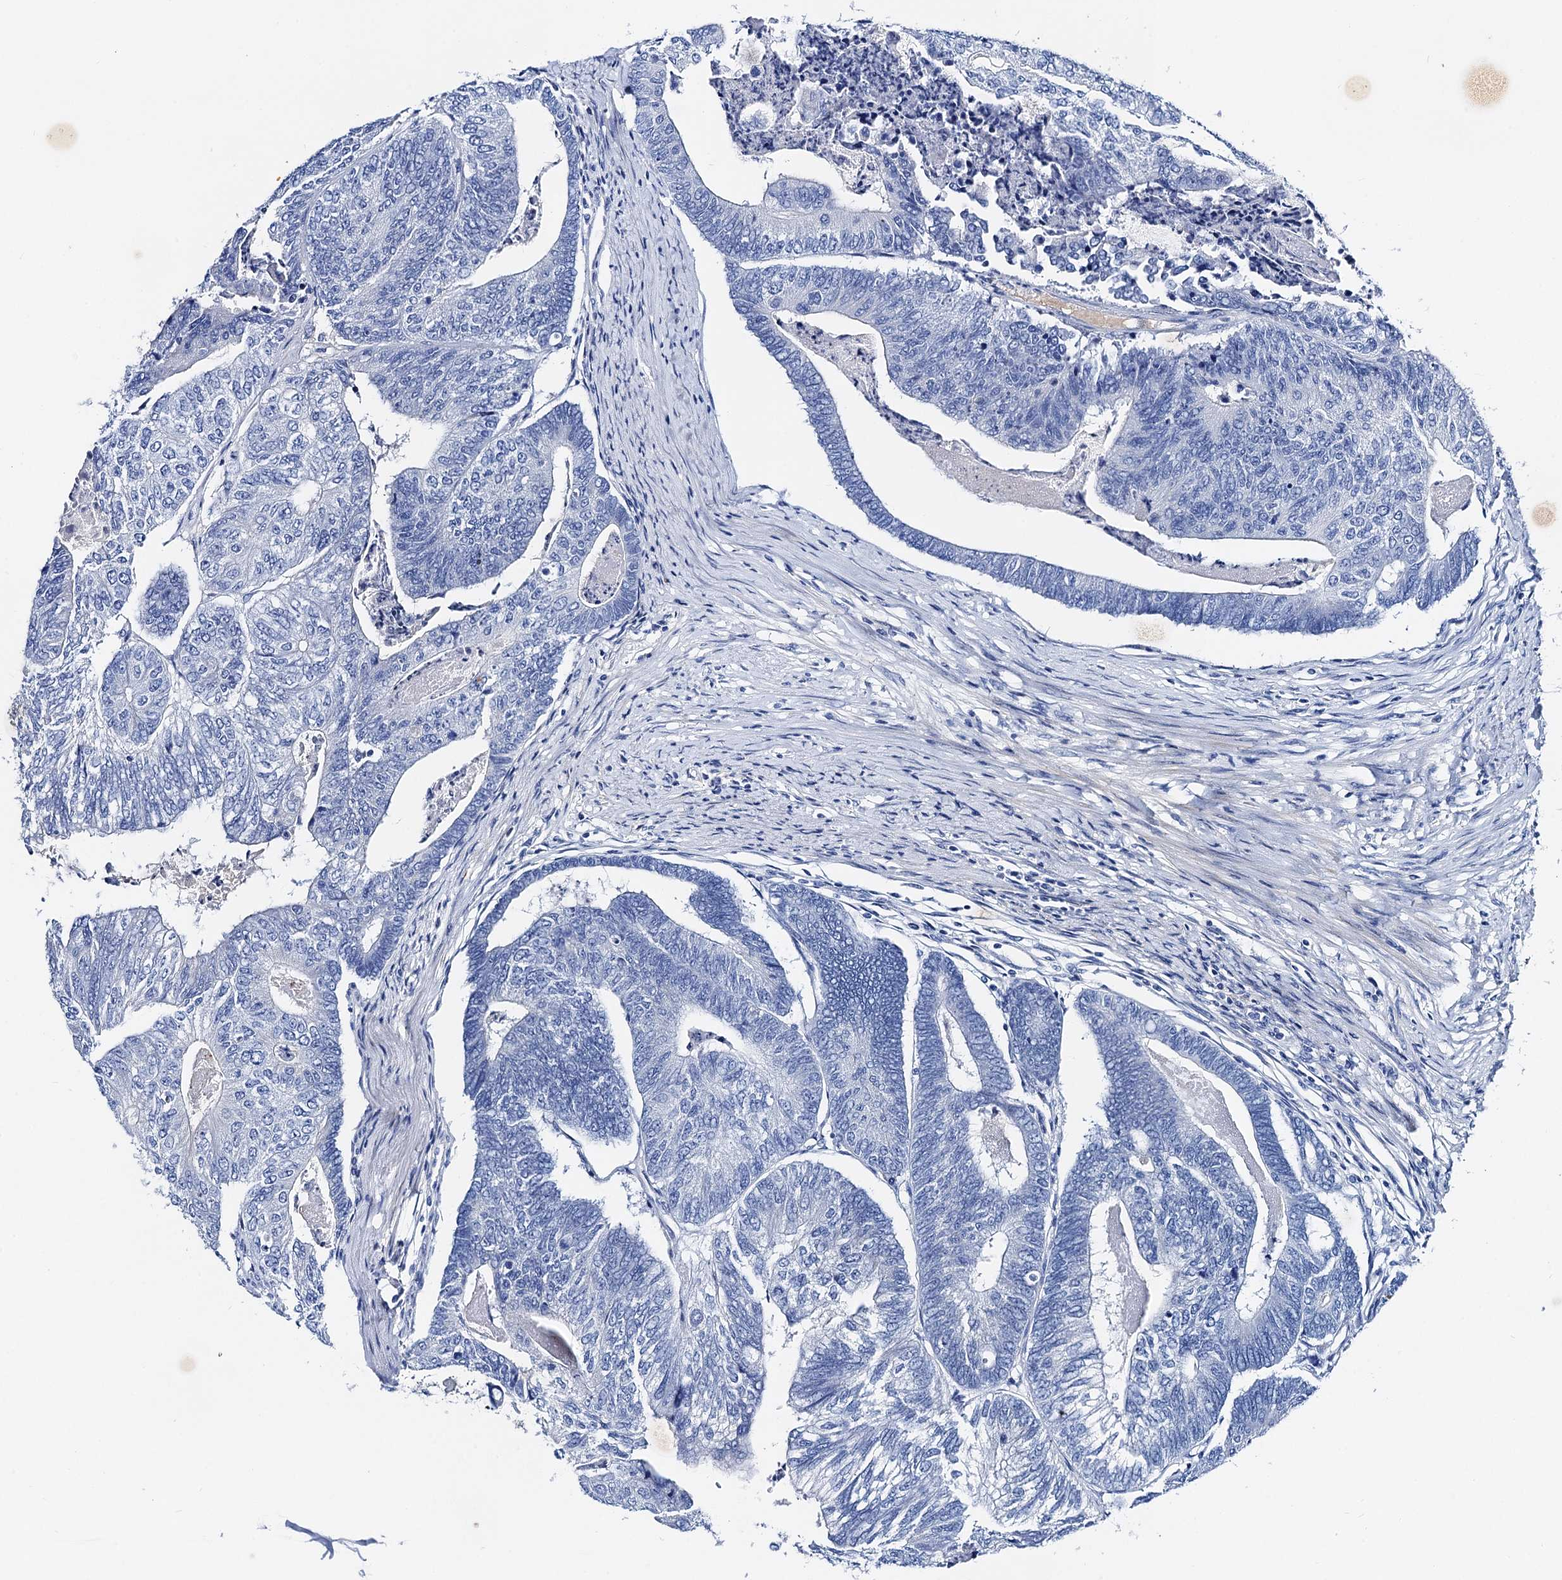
{"staining": {"intensity": "negative", "quantity": "none", "location": "none"}, "tissue": "colorectal cancer", "cell_type": "Tumor cells", "image_type": "cancer", "snomed": [{"axis": "morphology", "description": "Adenocarcinoma, NOS"}, {"axis": "topography", "description": "Colon"}], "caption": "Adenocarcinoma (colorectal) was stained to show a protein in brown. There is no significant staining in tumor cells. (Brightfield microscopy of DAB IHC at high magnification).", "gene": "NLRP10", "patient": {"sex": "female", "age": 67}}